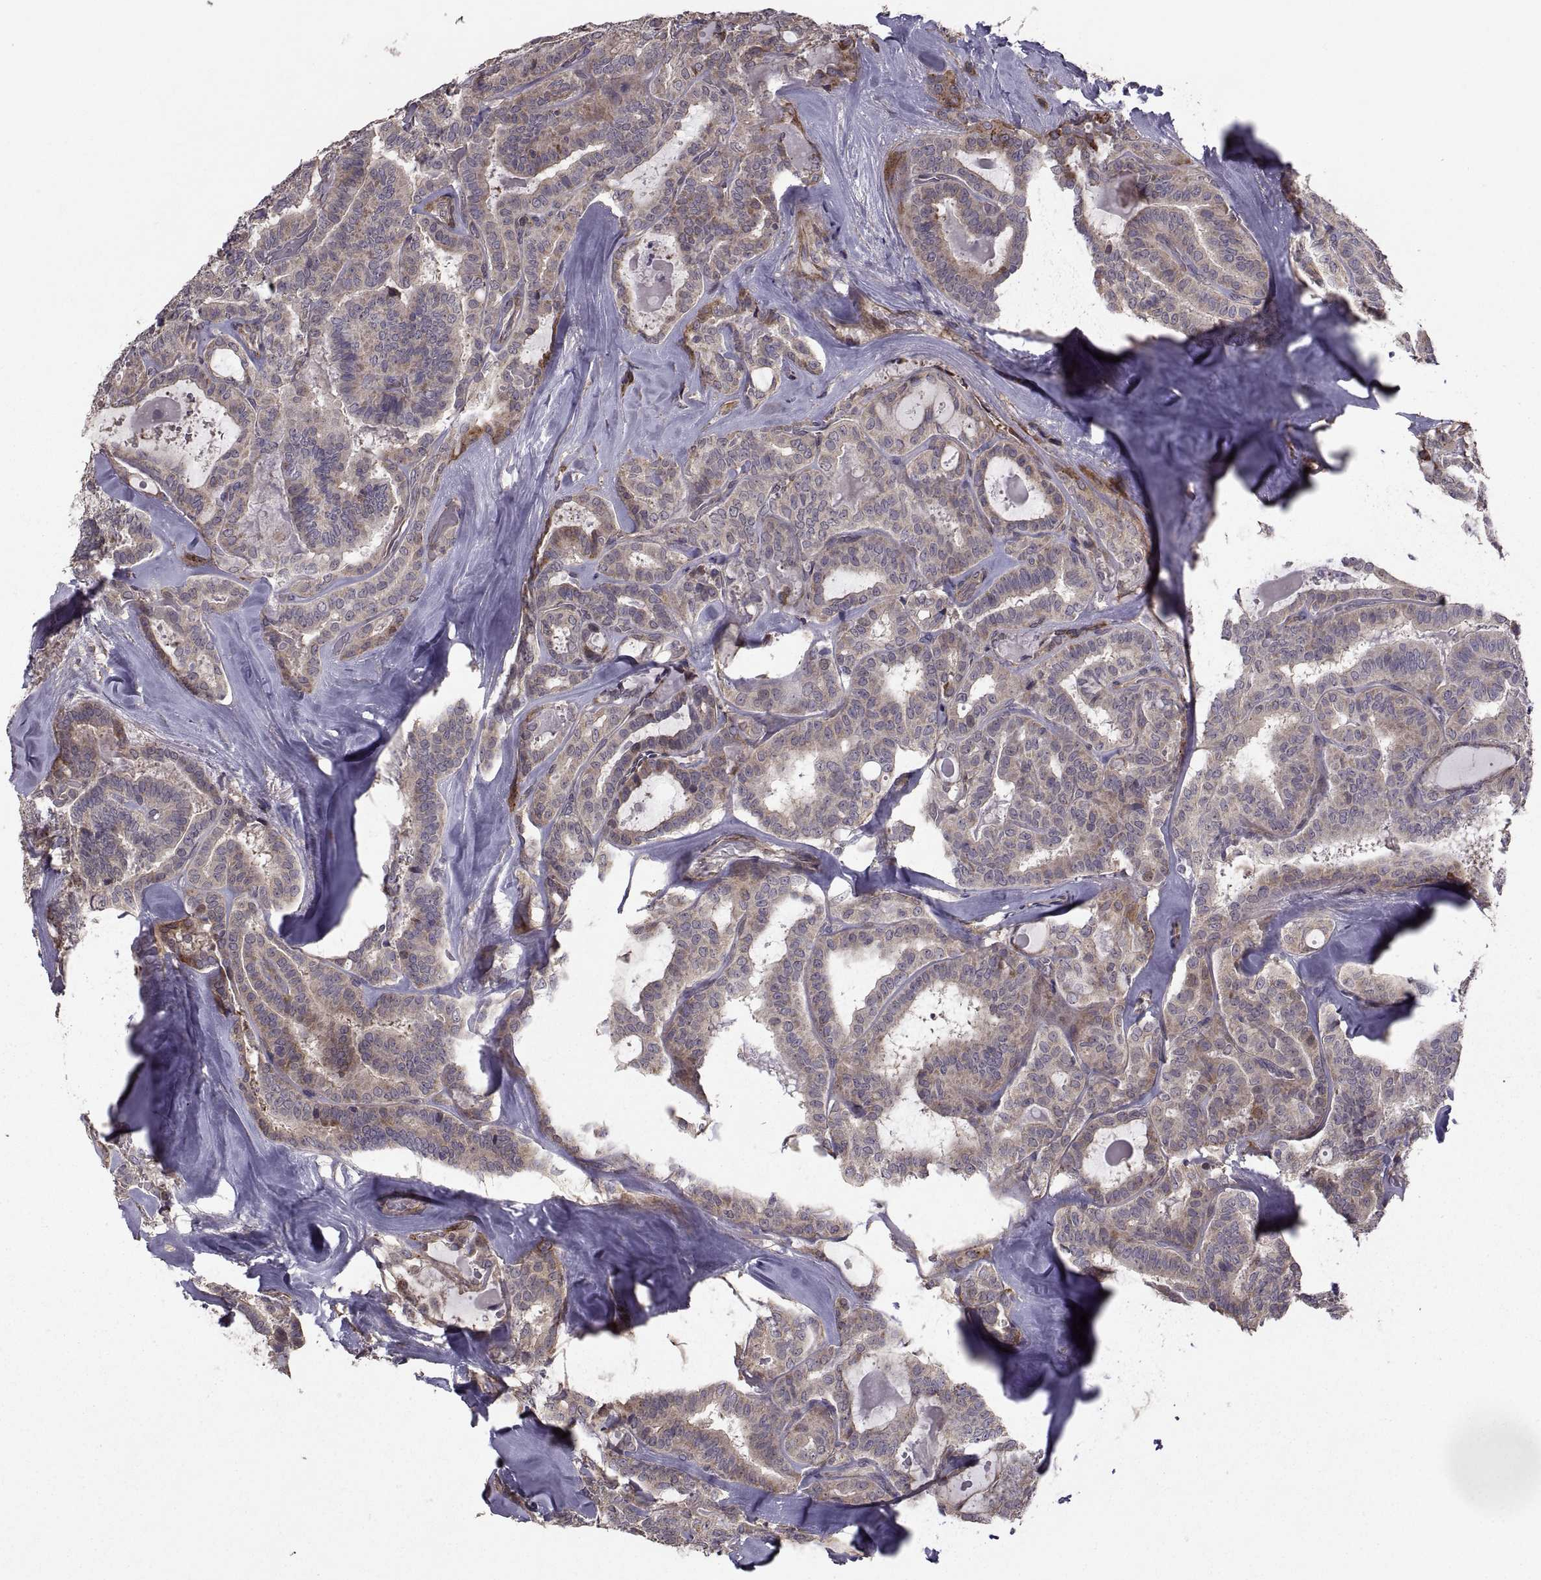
{"staining": {"intensity": "weak", "quantity": "<25%", "location": "cytoplasmic/membranous"}, "tissue": "thyroid cancer", "cell_type": "Tumor cells", "image_type": "cancer", "snomed": [{"axis": "morphology", "description": "Papillary adenocarcinoma, NOS"}, {"axis": "topography", "description": "Thyroid gland"}], "caption": "Protein analysis of thyroid cancer (papillary adenocarcinoma) displays no significant staining in tumor cells.", "gene": "PMM2", "patient": {"sex": "female", "age": 39}}